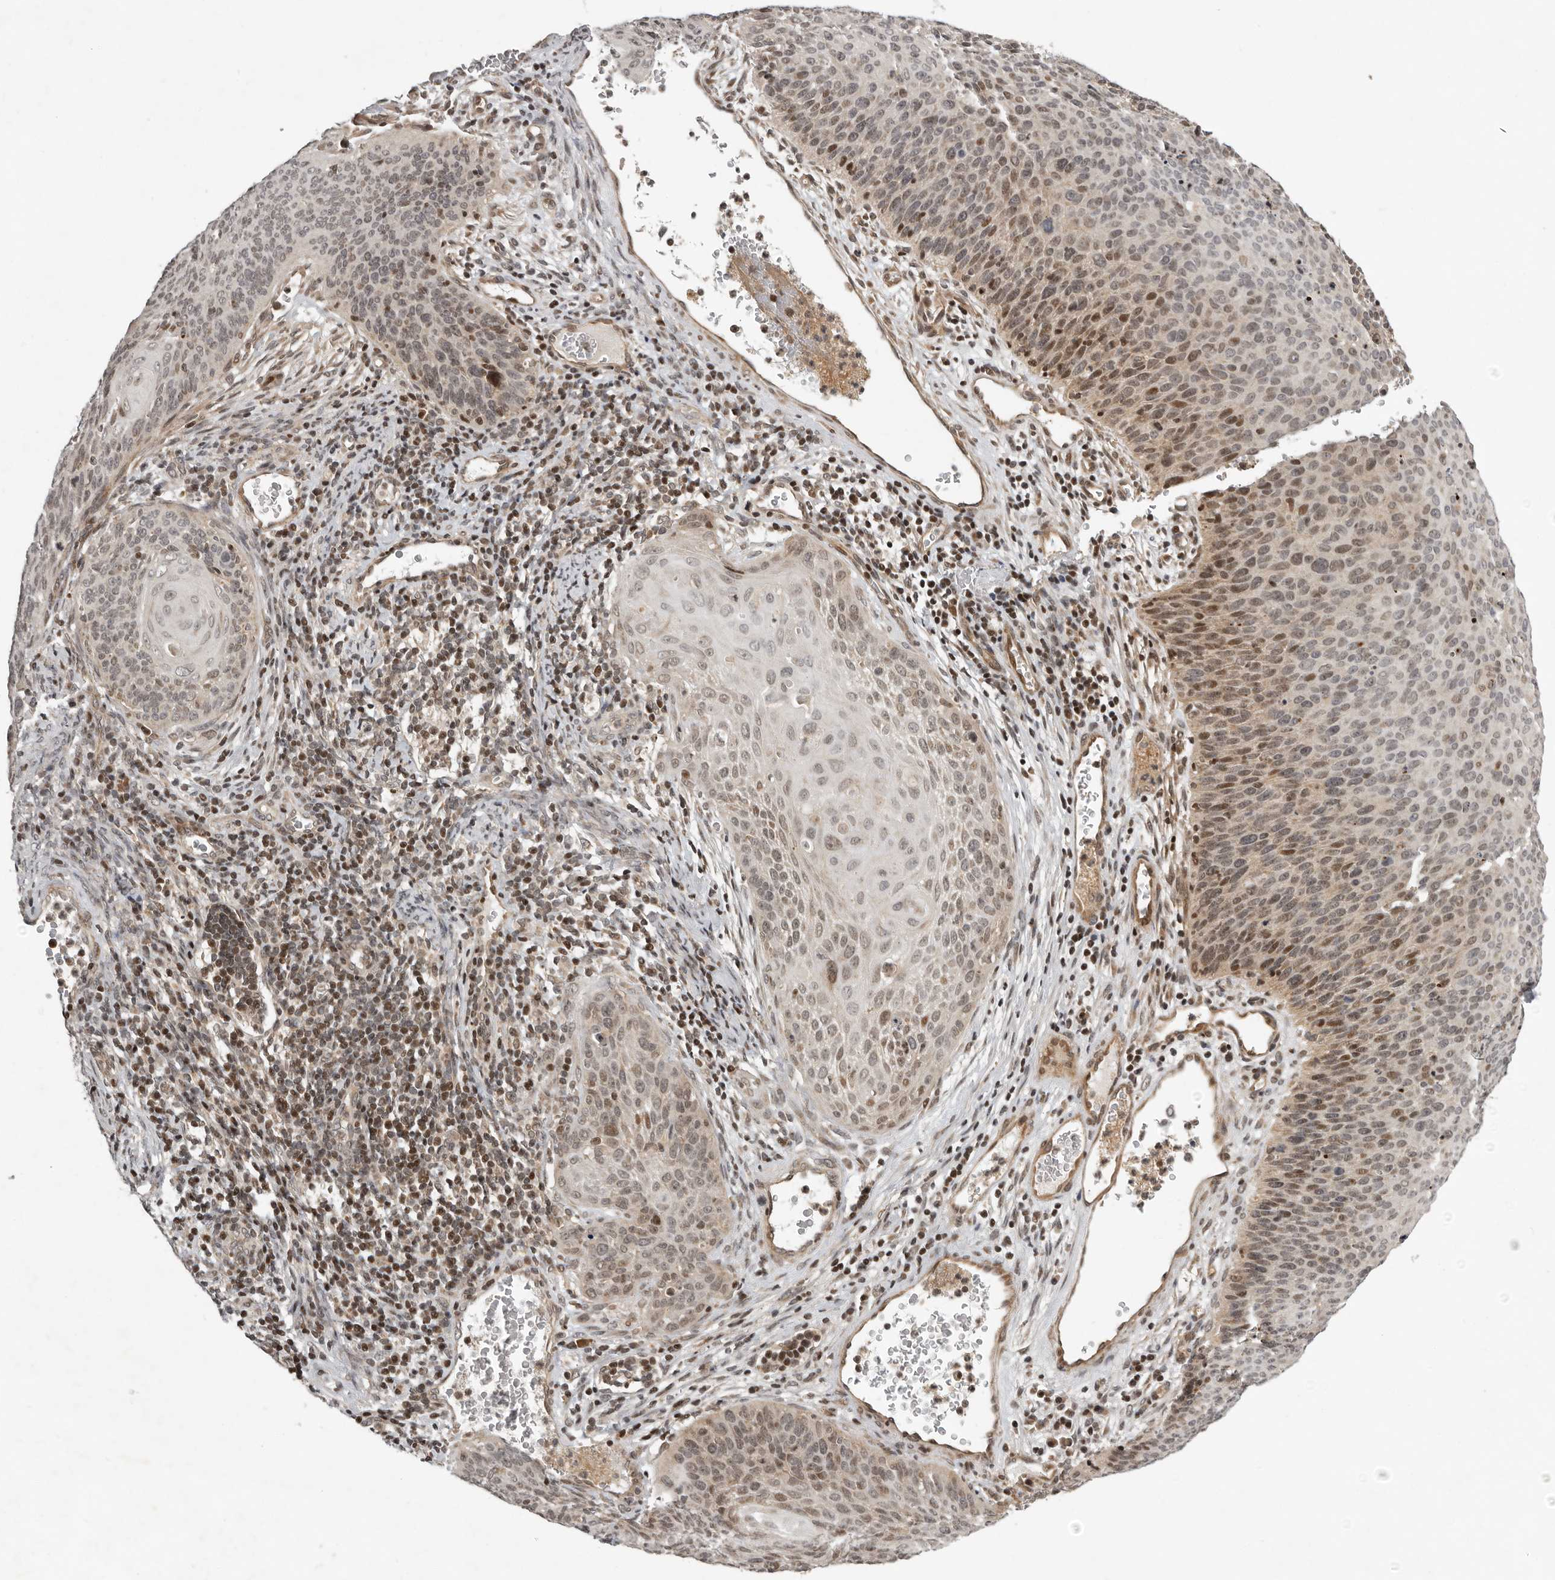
{"staining": {"intensity": "moderate", "quantity": "25%-75%", "location": "nuclear"}, "tissue": "cervical cancer", "cell_type": "Tumor cells", "image_type": "cancer", "snomed": [{"axis": "morphology", "description": "Squamous cell carcinoma, NOS"}, {"axis": "topography", "description": "Cervix"}], "caption": "Tumor cells display medium levels of moderate nuclear expression in approximately 25%-75% of cells in cervical cancer (squamous cell carcinoma).", "gene": "RABIF", "patient": {"sex": "female", "age": 55}}